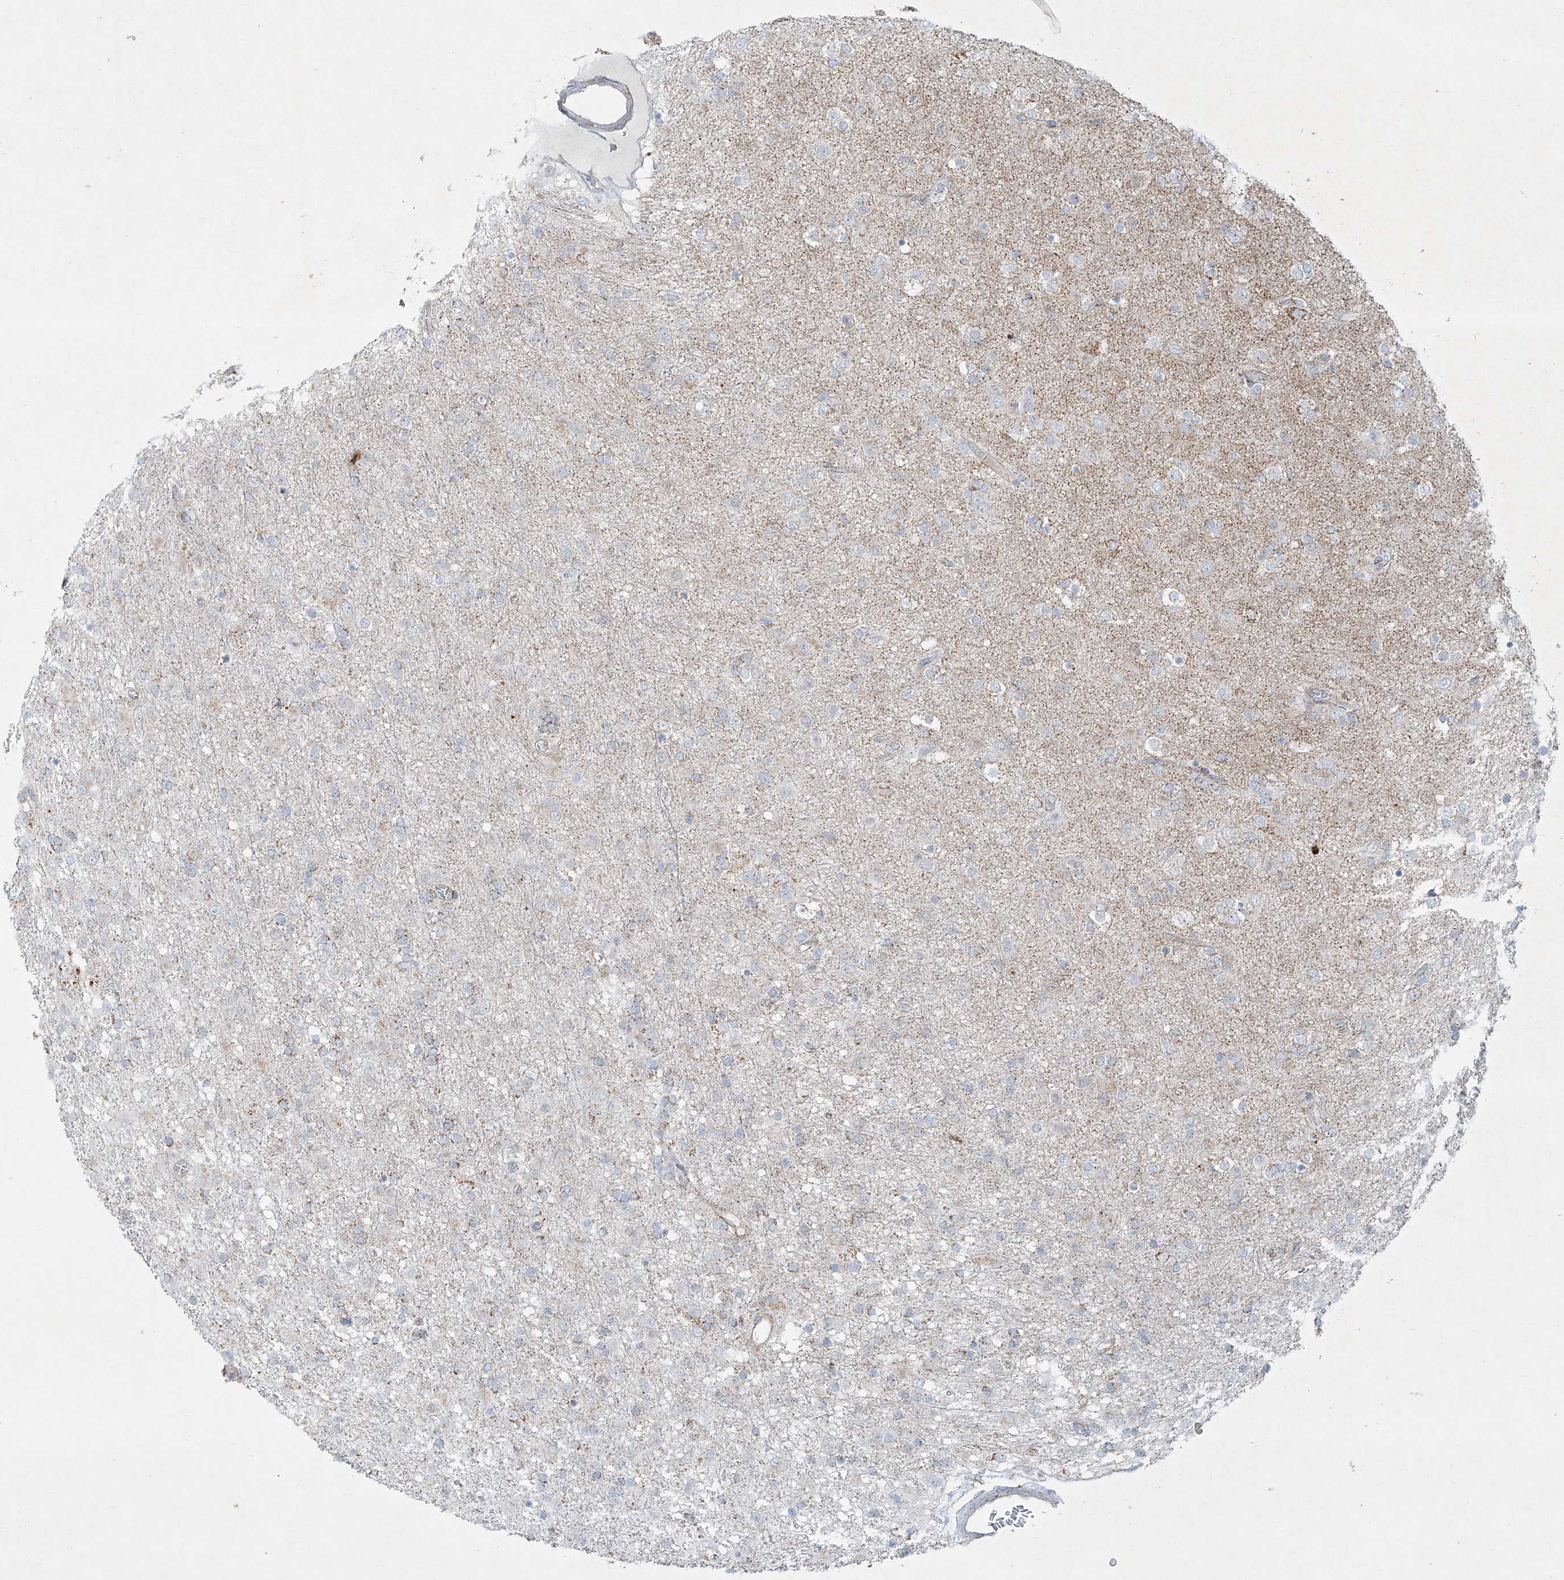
{"staining": {"intensity": "negative", "quantity": "none", "location": "none"}, "tissue": "glioma", "cell_type": "Tumor cells", "image_type": "cancer", "snomed": [{"axis": "morphology", "description": "Glioma, malignant, Low grade"}, {"axis": "topography", "description": "Brain"}], "caption": "This is a histopathology image of immunohistochemistry staining of glioma, which shows no staining in tumor cells.", "gene": "SMDT1", "patient": {"sex": "male", "age": 65}}